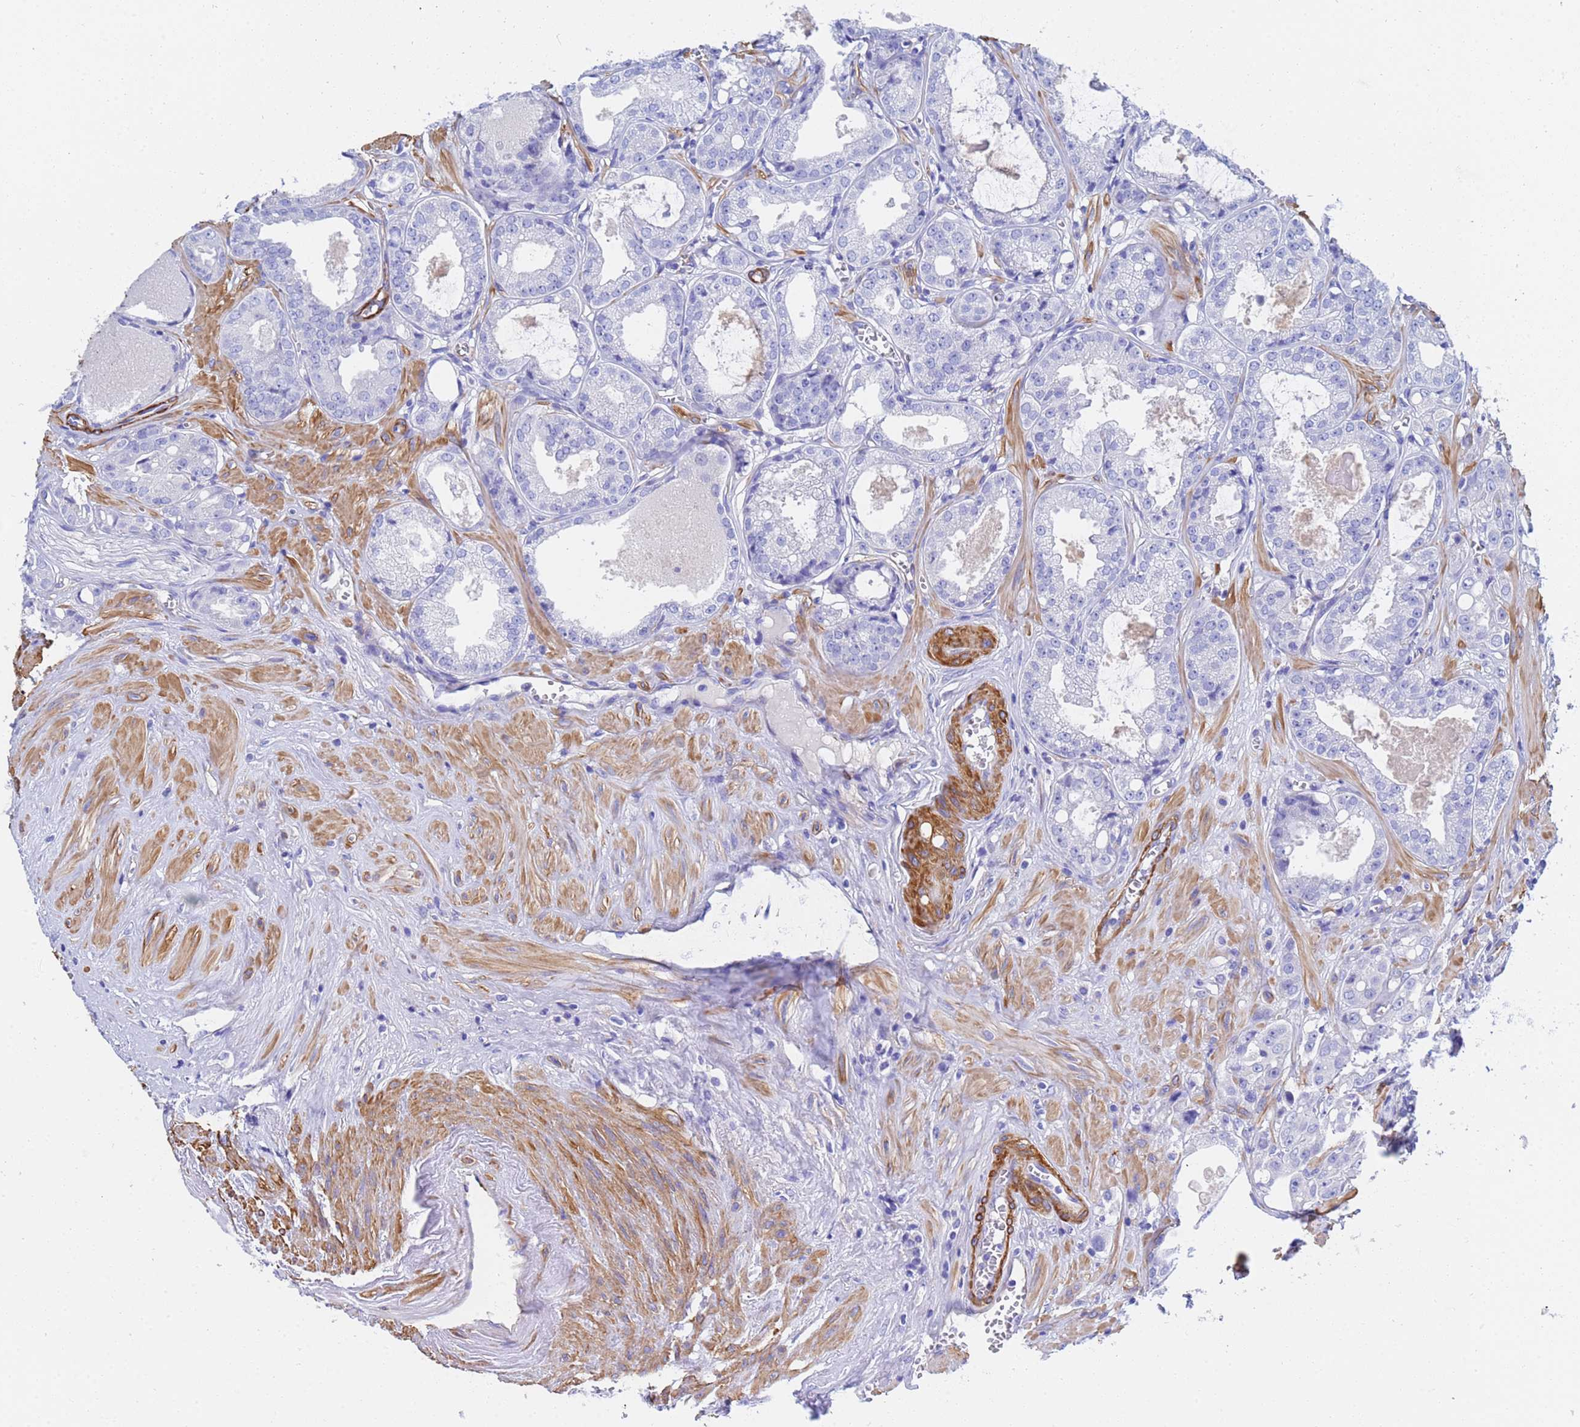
{"staining": {"intensity": "negative", "quantity": "none", "location": "none"}, "tissue": "prostate cancer", "cell_type": "Tumor cells", "image_type": "cancer", "snomed": [{"axis": "morphology", "description": "Adenocarcinoma, High grade"}, {"axis": "topography", "description": "Prostate"}], "caption": "High-grade adenocarcinoma (prostate) stained for a protein using immunohistochemistry (IHC) demonstrates no positivity tumor cells.", "gene": "CST4", "patient": {"sex": "male", "age": 74}}